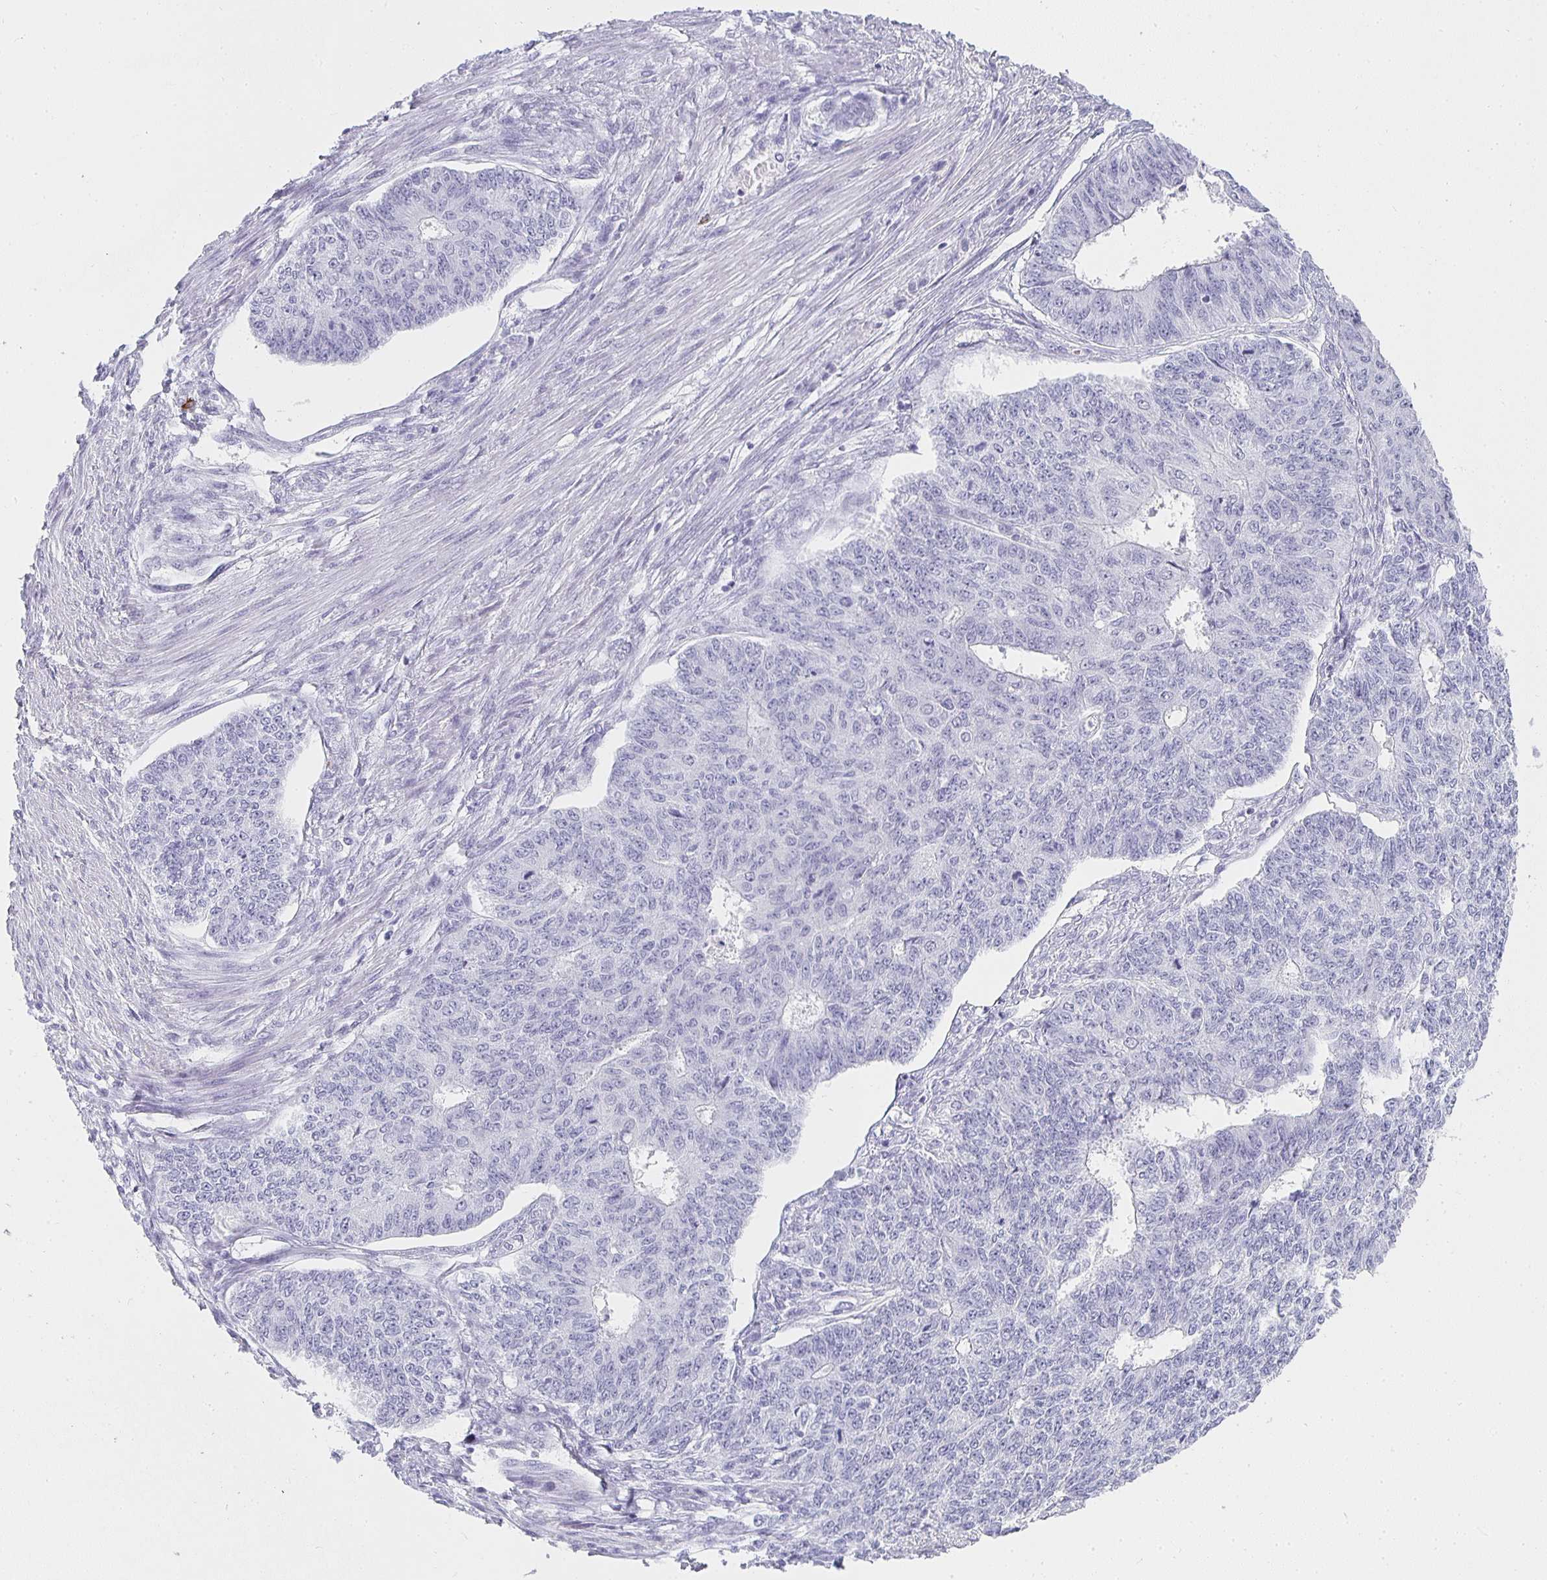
{"staining": {"intensity": "negative", "quantity": "none", "location": "none"}, "tissue": "endometrial cancer", "cell_type": "Tumor cells", "image_type": "cancer", "snomed": [{"axis": "morphology", "description": "Adenocarcinoma, NOS"}, {"axis": "topography", "description": "Endometrium"}], "caption": "An immunohistochemistry (IHC) photomicrograph of adenocarcinoma (endometrial) is shown. There is no staining in tumor cells of adenocarcinoma (endometrial).", "gene": "TPSD1", "patient": {"sex": "female", "age": 32}}